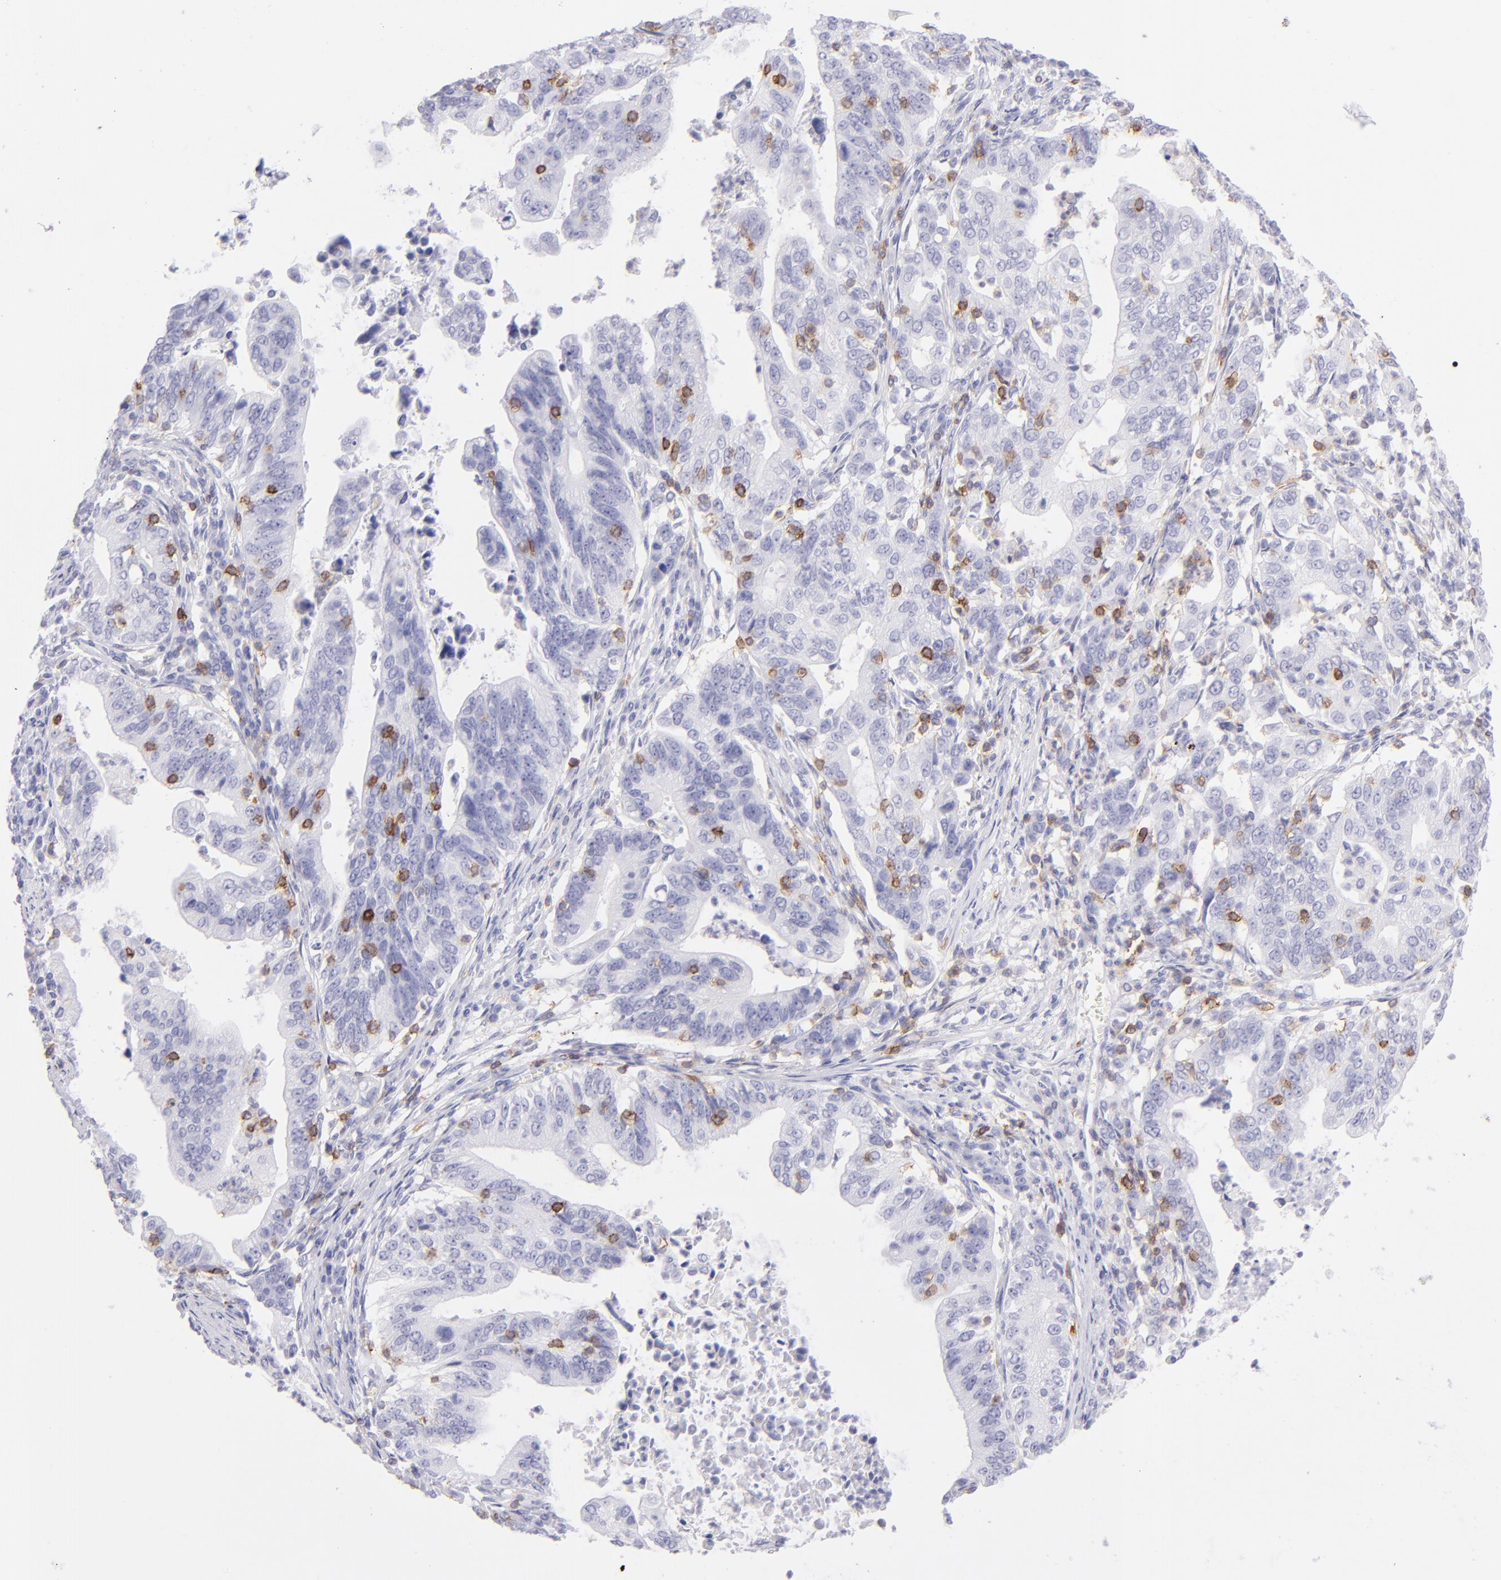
{"staining": {"intensity": "negative", "quantity": "none", "location": "none"}, "tissue": "stomach cancer", "cell_type": "Tumor cells", "image_type": "cancer", "snomed": [{"axis": "morphology", "description": "Adenocarcinoma, NOS"}, {"axis": "topography", "description": "Stomach, upper"}], "caption": "Stomach adenocarcinoma was stained to show a protein in brown. There is no significant expression in tumor cells.", "gene": "CD69", "patient": {"sex": "female", "age": 50}}